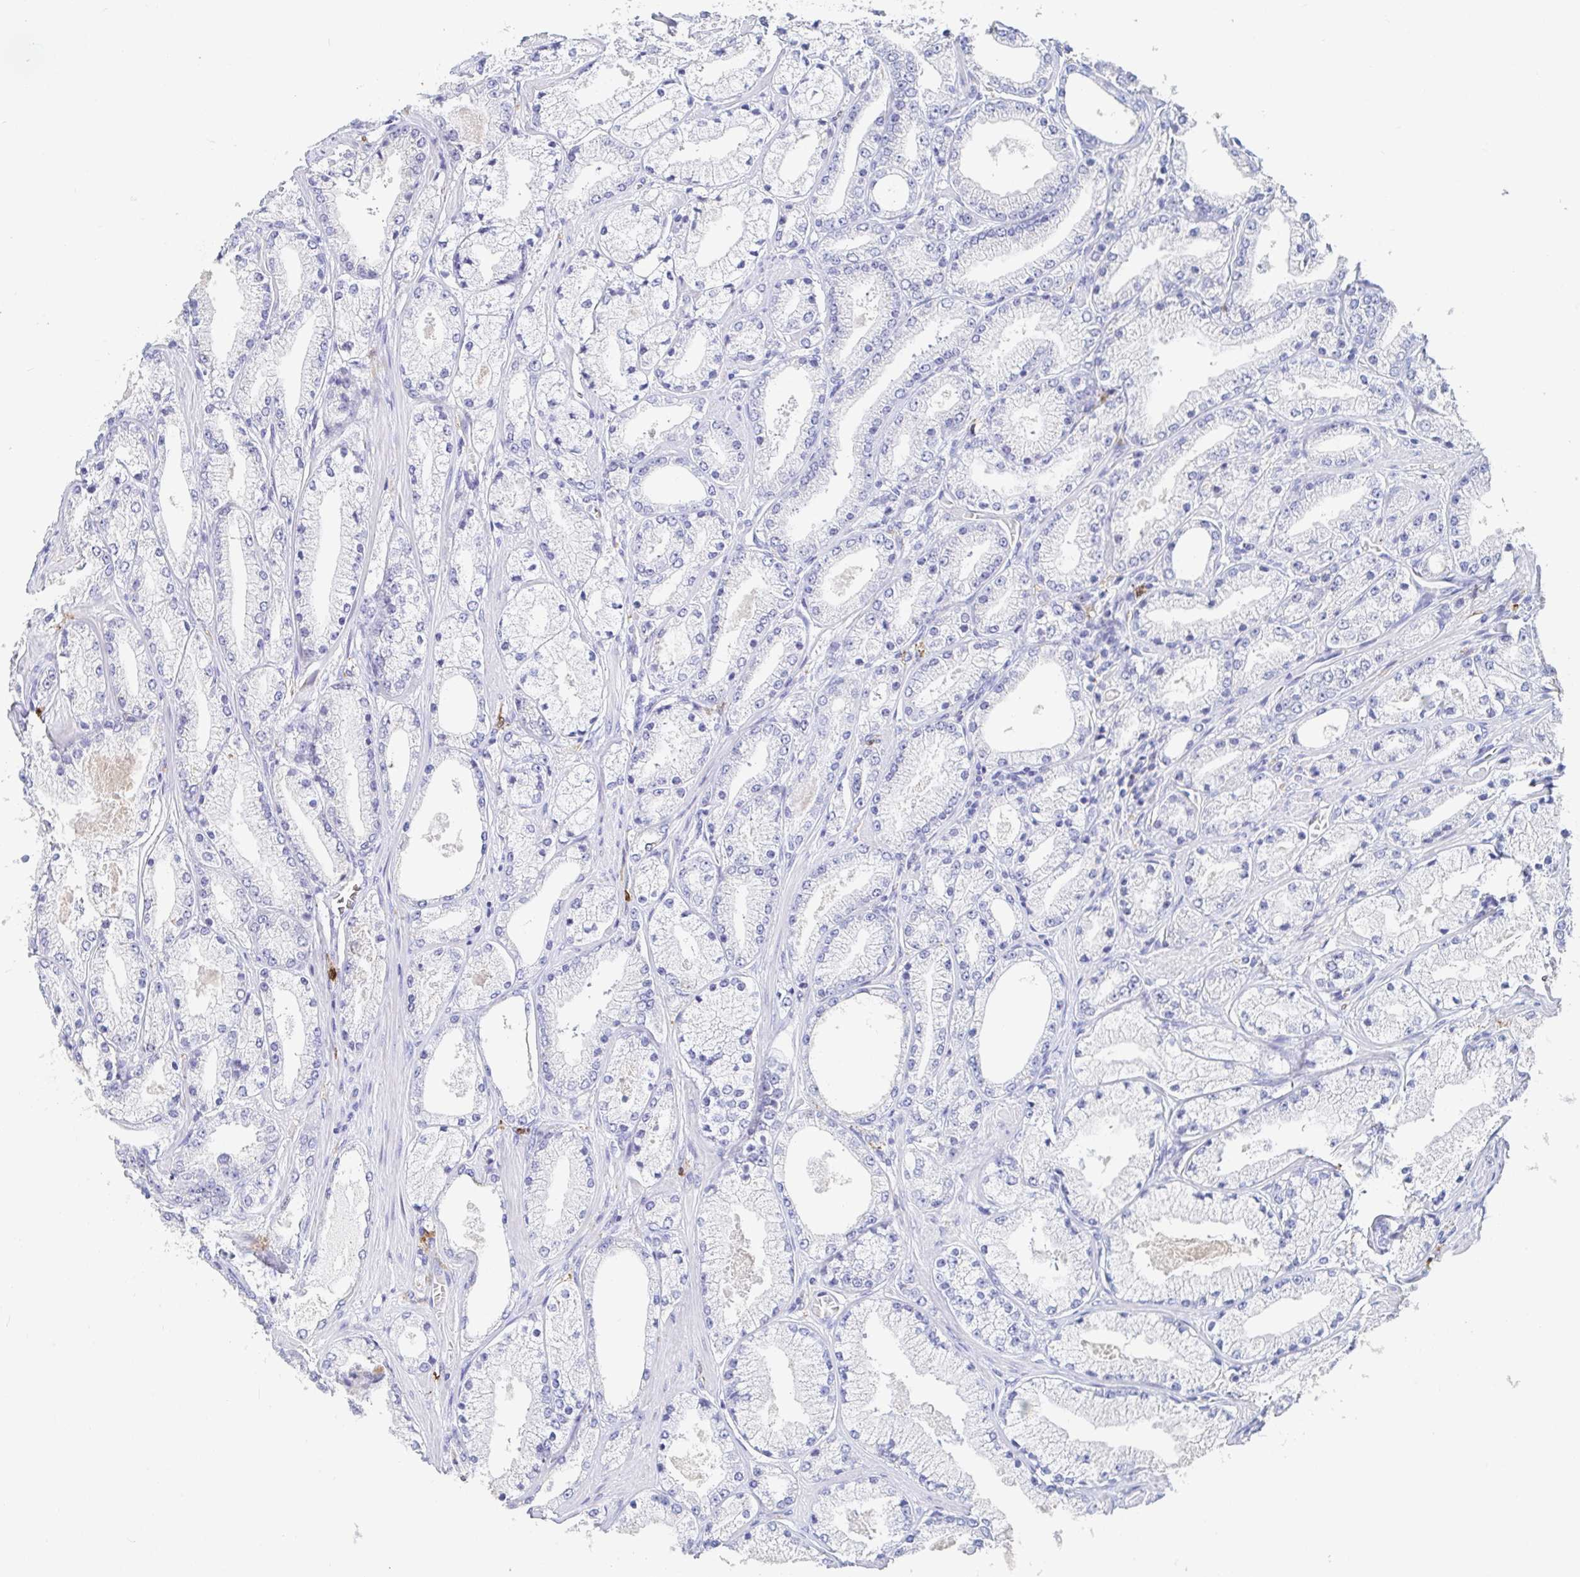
{"staining": {"intensity": "negative", "quantity": "none", "location": "none"}, "tissue": "prostate cancer", "cell_type": "Tumor cells", "image_type": "cancer", "snomed": [{"axis": "morphology", "description": "Adenocarcinoma, High grade"}, {"axis": "topography", "description": "Prostate"}], "caption": "There is no significant positivity in tumor cells of prostate cancer.", "gene": "OR2A4", "patient": {"sex": "male", "age": 63}}